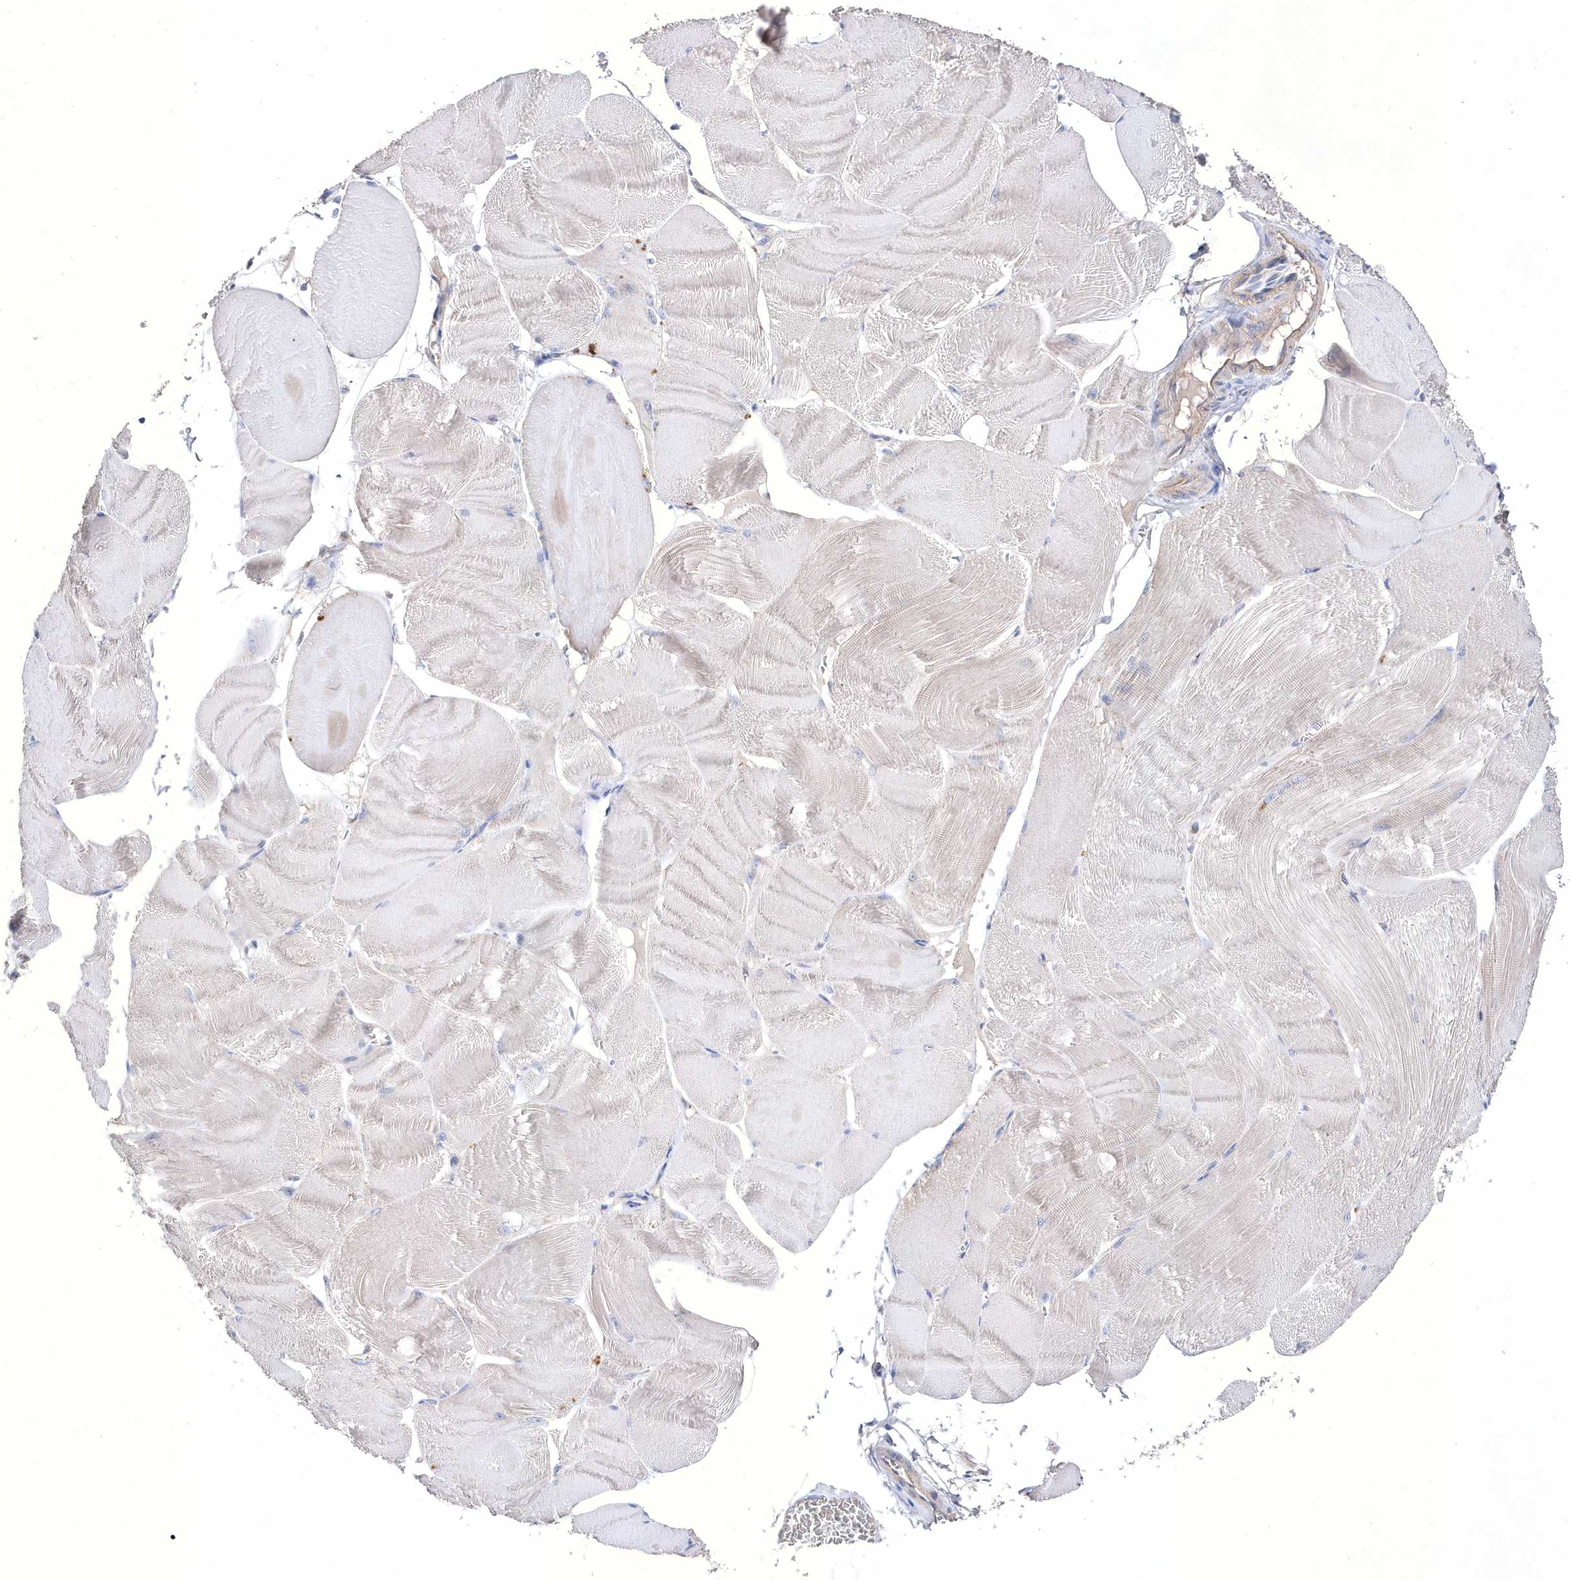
{"staining": {"intensity": "negative", "quantity": "none", "location": "none"}, "tissue": "skeletal muscle", "cell_type": "Myocytes", "image_type": "normal", "snomed": [{"axis": "morphology", "description": "Normal tissue, NOS"}, {"axis": "morphology", "description": "Basal cell carcinoma"}, {"axis": "topography", "description": "Skeletal muscle"}], "caption": "Myocytes show no significant protein staining in unremarkable skeletal muscle.", "gene": "METTL8", "patient": {"sex": "female", "age": 64}}